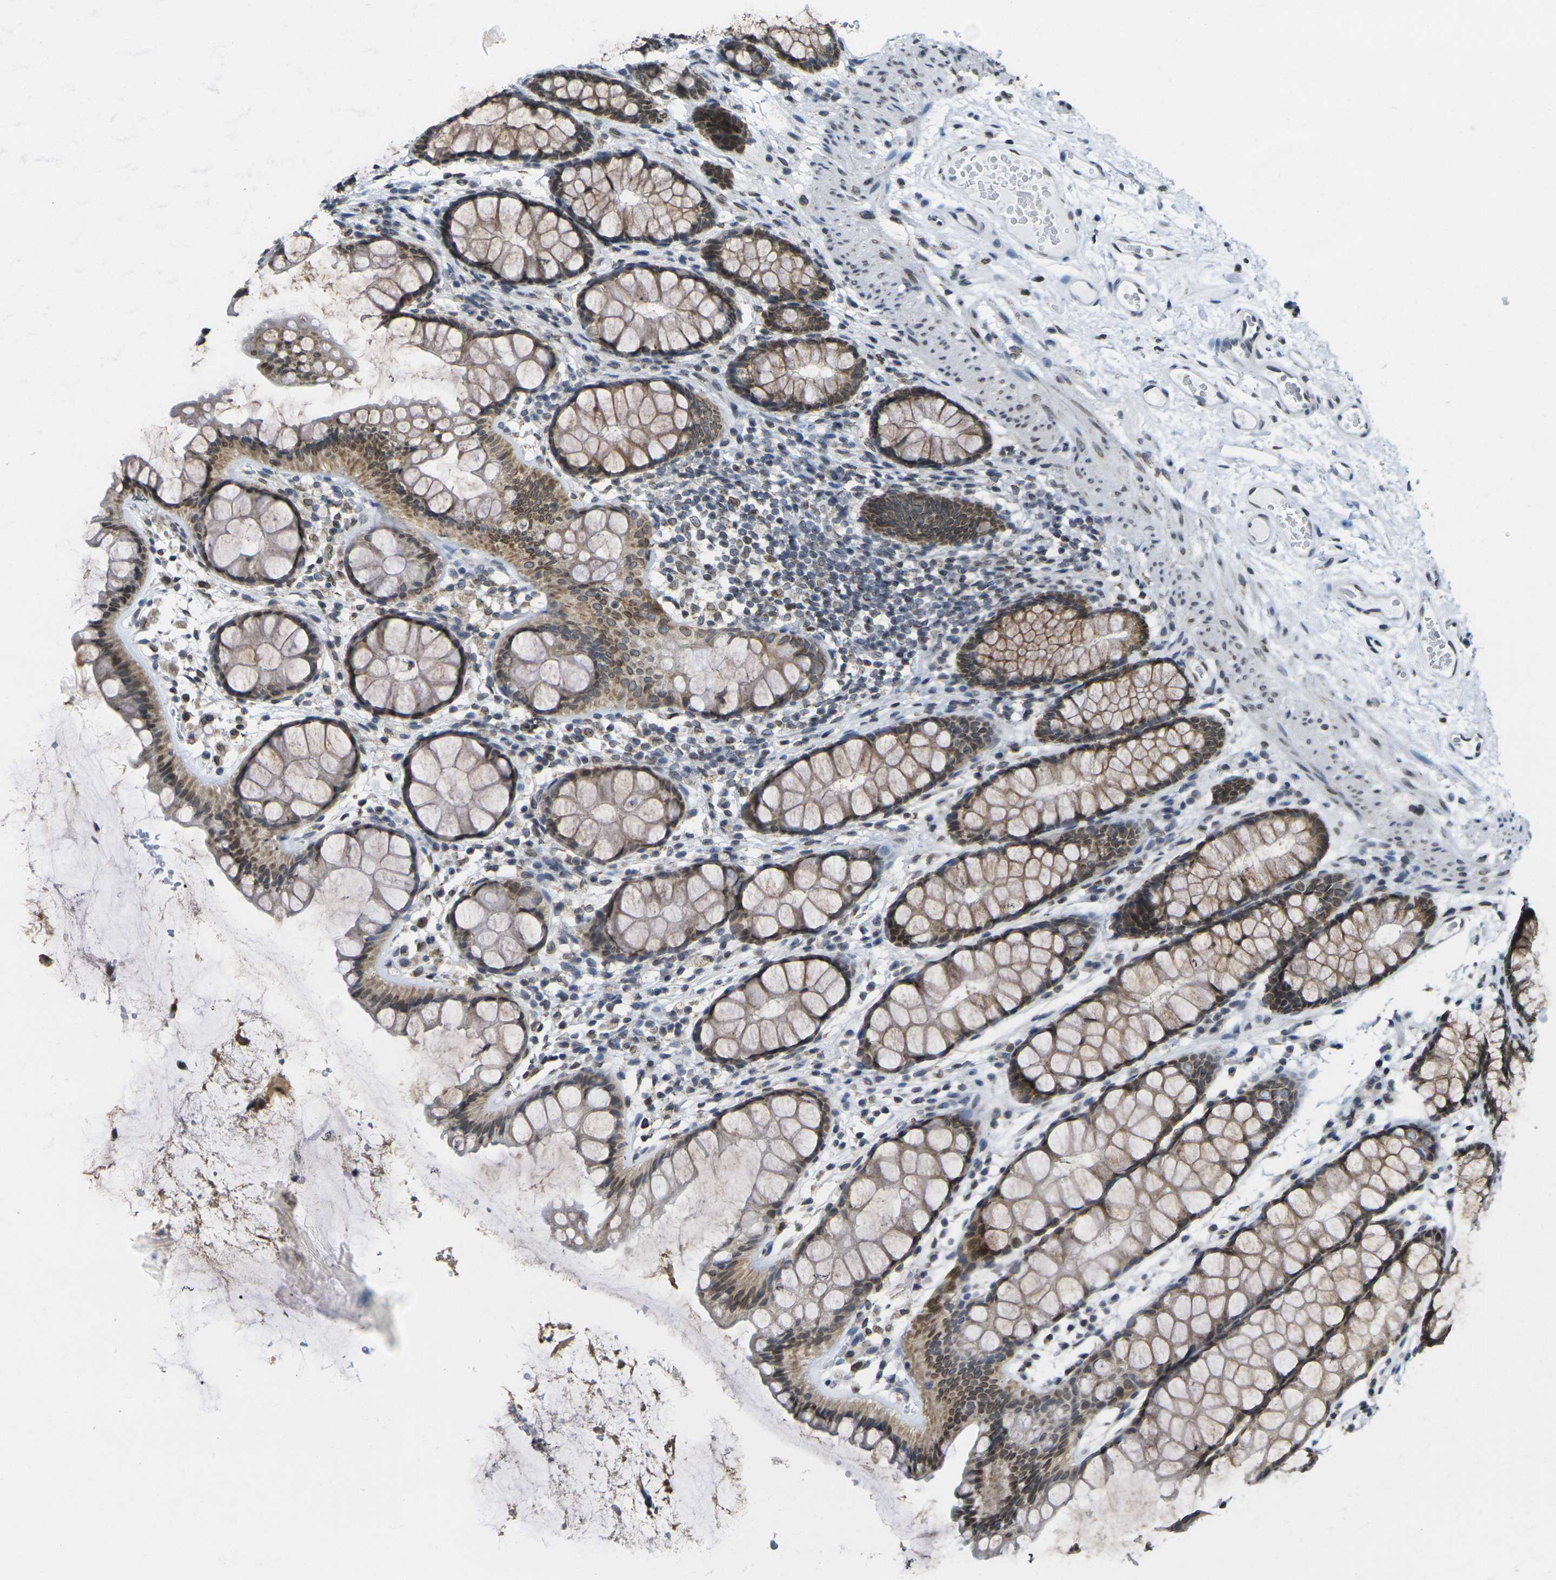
{"staining": {"intensity": "weak", "quantity": "25%-75%", "location": "nuclear"}, "tissue": "colon", "cell_type": "Endothelial cells", "image_type": "normal", "snomed": [{"axis": "morphology", "description": "Normal tissue, NOS"}, {"axis": "topography", "description": "Colon"}], "caption": "Normal colon displays weak nuclear expression in approximately 25%-75% of endothelial cells.", "gene": "BRDT", "patient": {"sex": "female", "age": 55}}